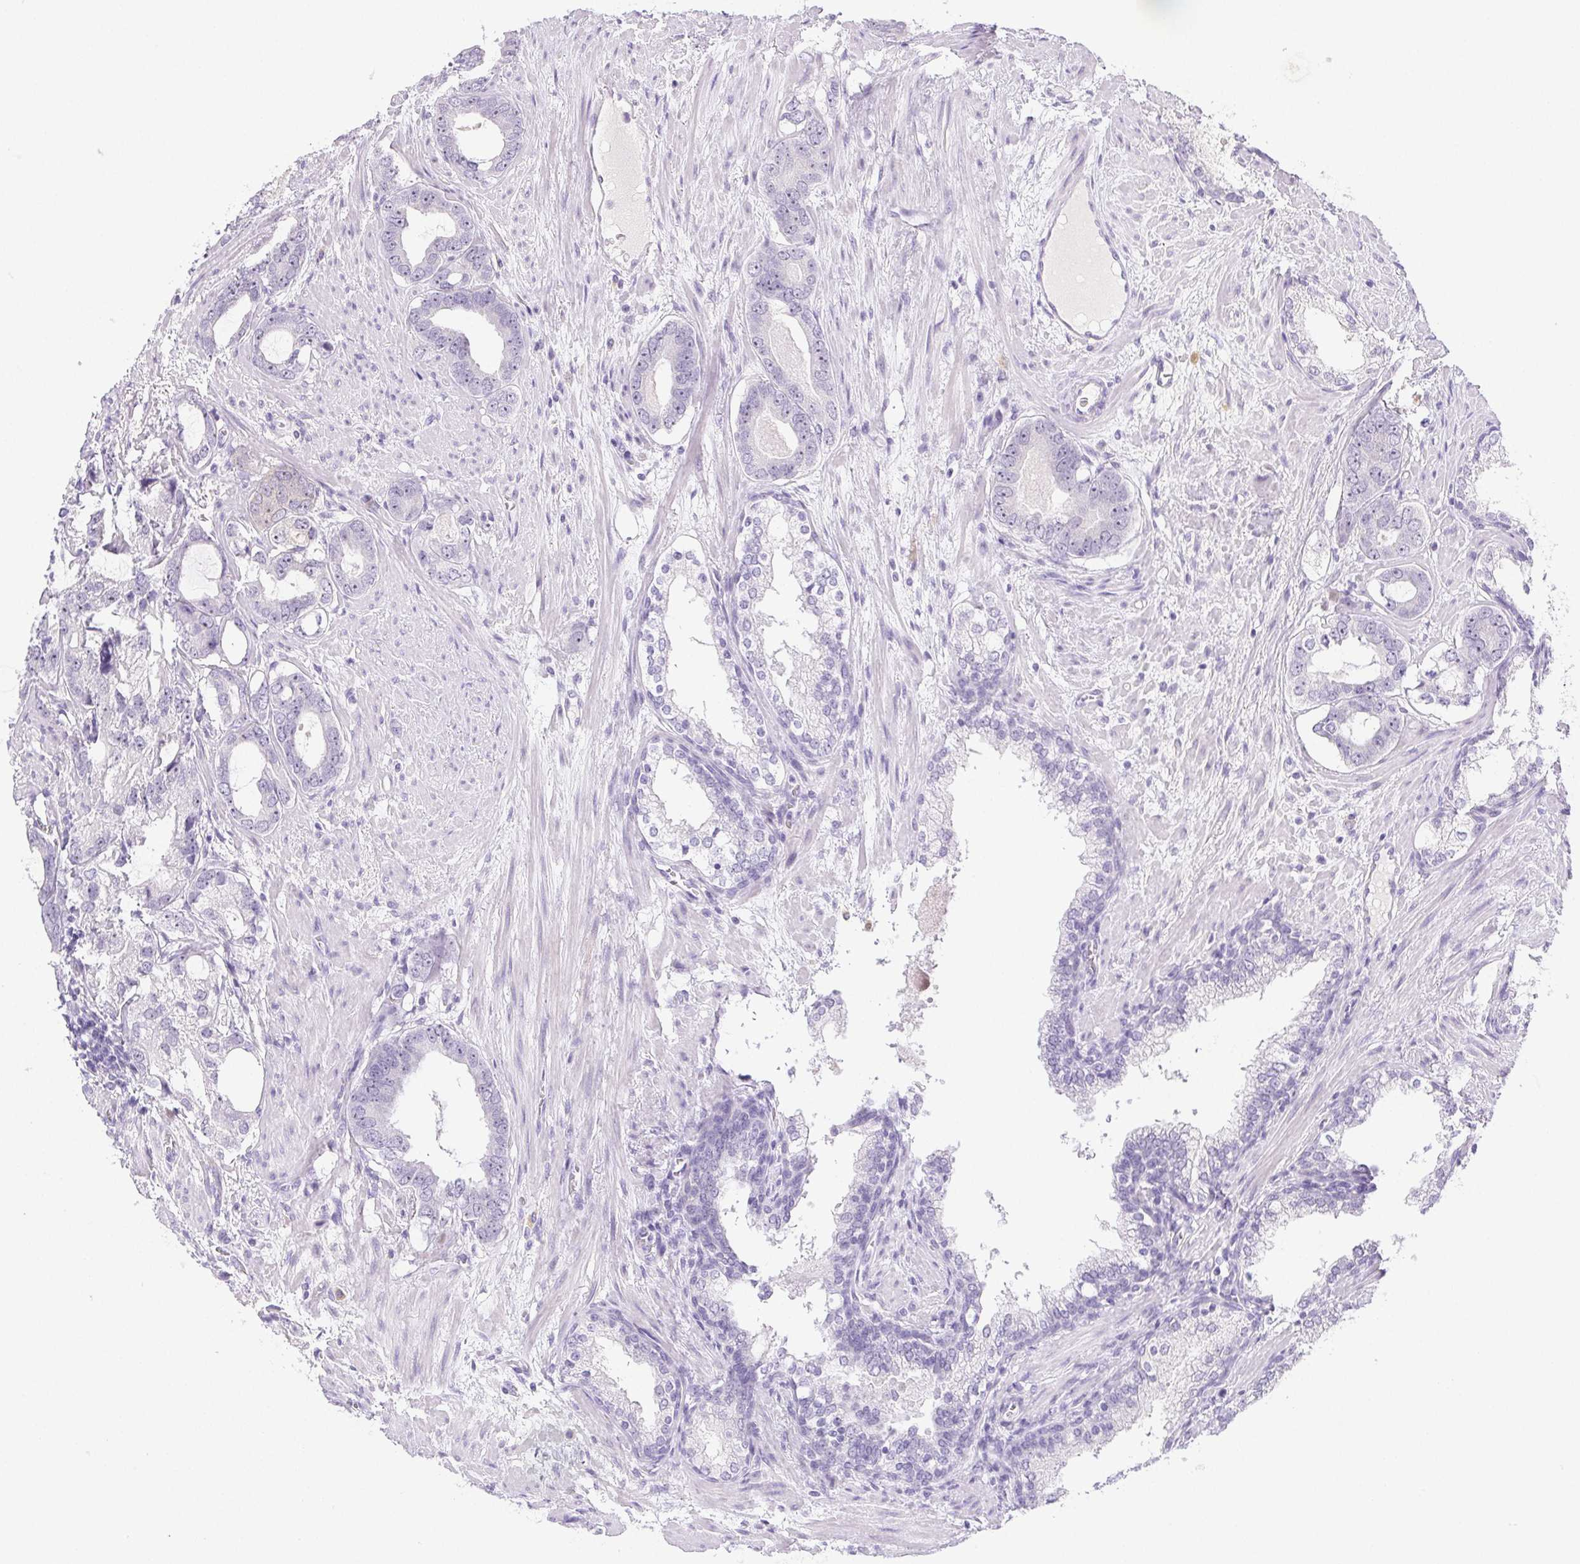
{"staining": {"intensity": "negative", "quantity": "none", "location": "none"}, "tissue": "prostate cancer", "cell_type": "Tumor cells", "image_type": "cancer", "snomed": [{"axis": "morphology", "description": "Adenocarcinoma, High grade"}, {"axis": "topography", "description": "Prostate"}], "caption": "This histopathology image is of high-grade adenocarcinoma (prostate) stained with immunohistochemistry (IHC) to label a protein in brown with the nuclei are counter-stained blue. There is no positivity in tumor cells.", "gene": "ST8SIA3", "patient": {"sex": "male", "age": 75}}